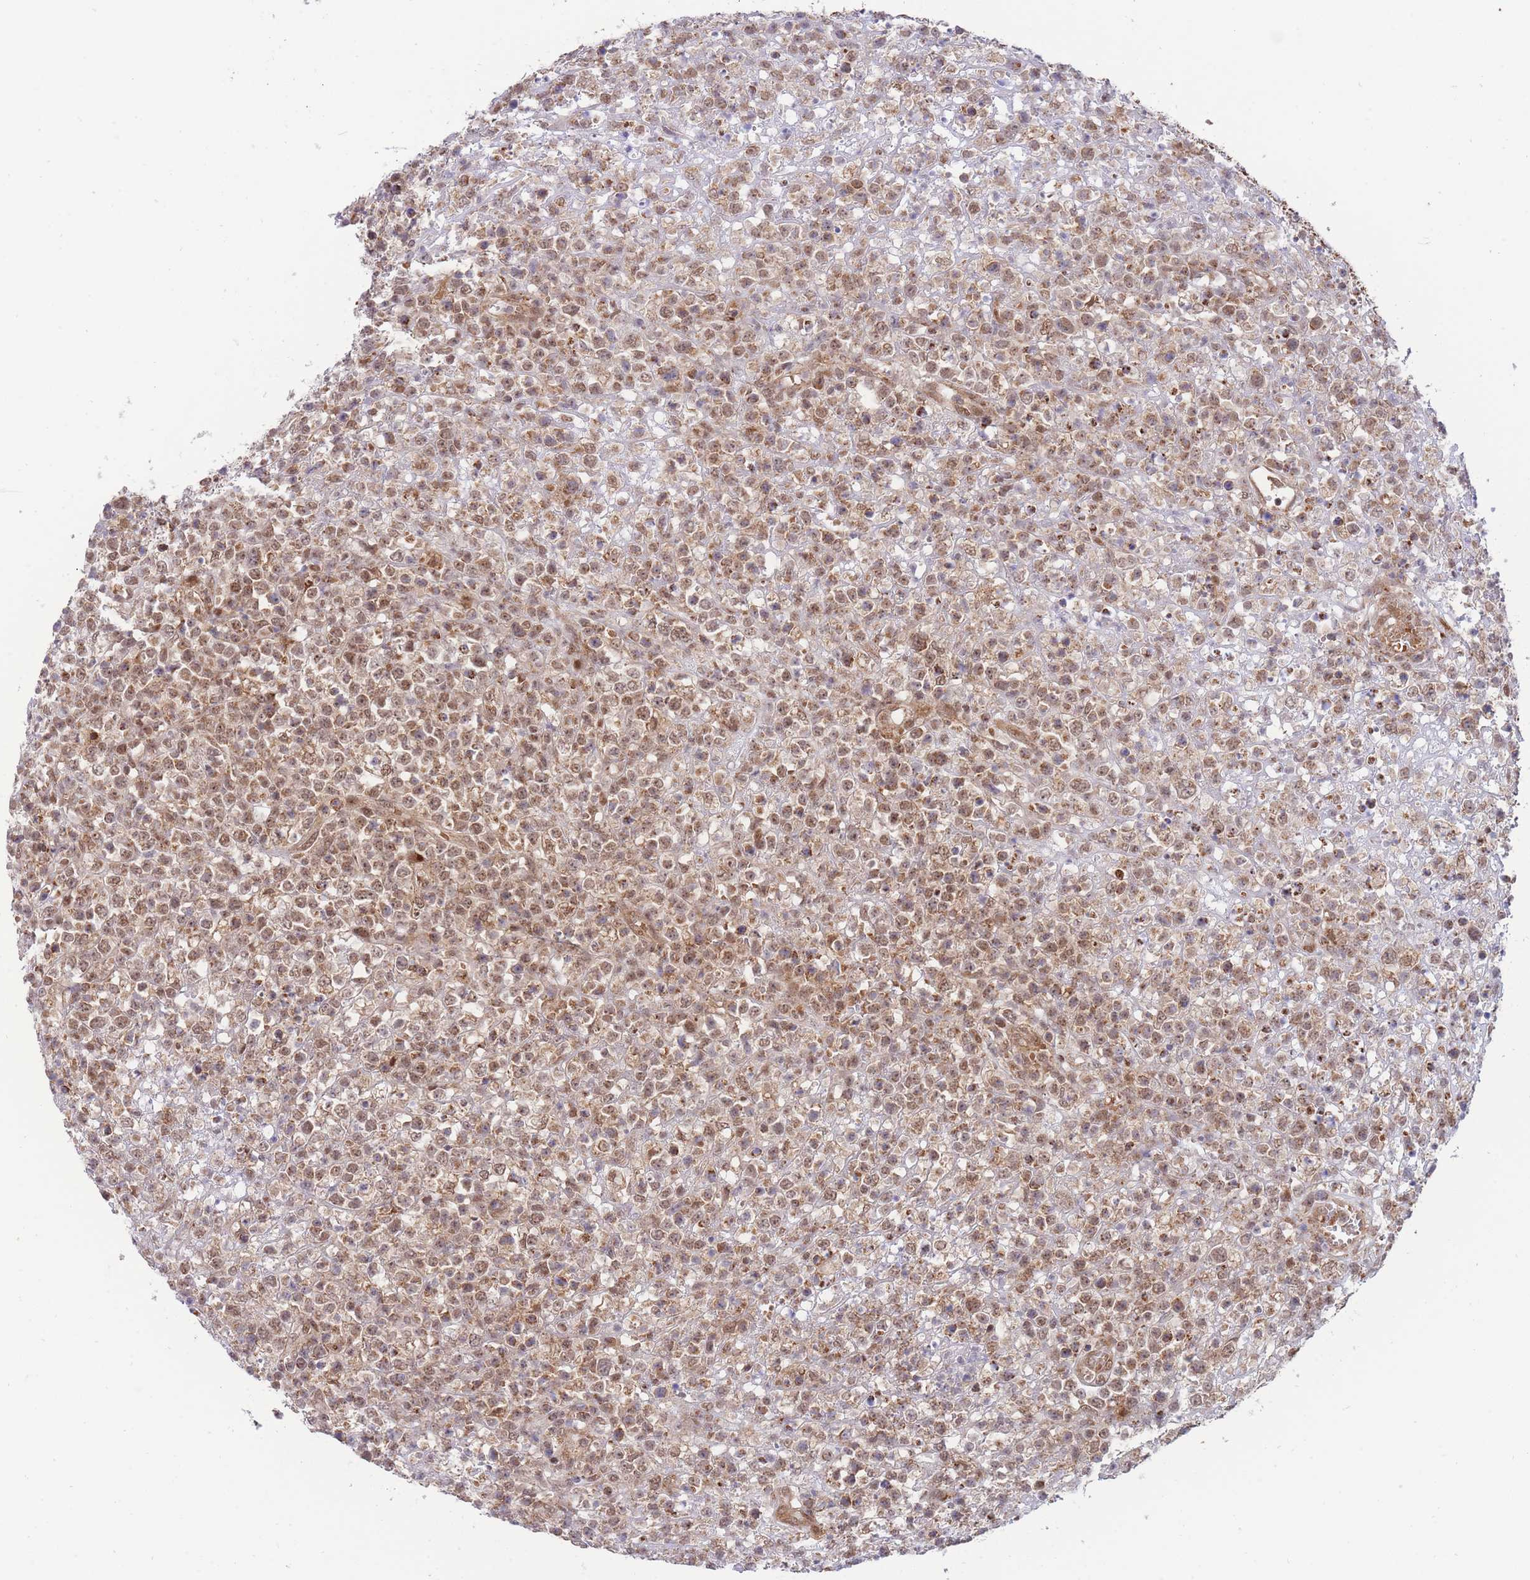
{"staining": {"intensity": "moderate", "quantity": ">75%", "location": "nuclear"}, "tissue": "lymphoma", "cell_type": "Tumor cells", "image_type": "cancer", "snomed": [{"axis": "morphology", "description": "Malignant lymphoma, non-Hodgkin's type, High grade"}, {"axis": "topography", "description": "Colon"}], "caption": "Immunohistochemical staining of lymphoma exhibits medium levels of moderate nuclear staining in about >75% of tumor cells.", "gene": "BOD1L1", "patient": {"sex": "female", "age": 53}}